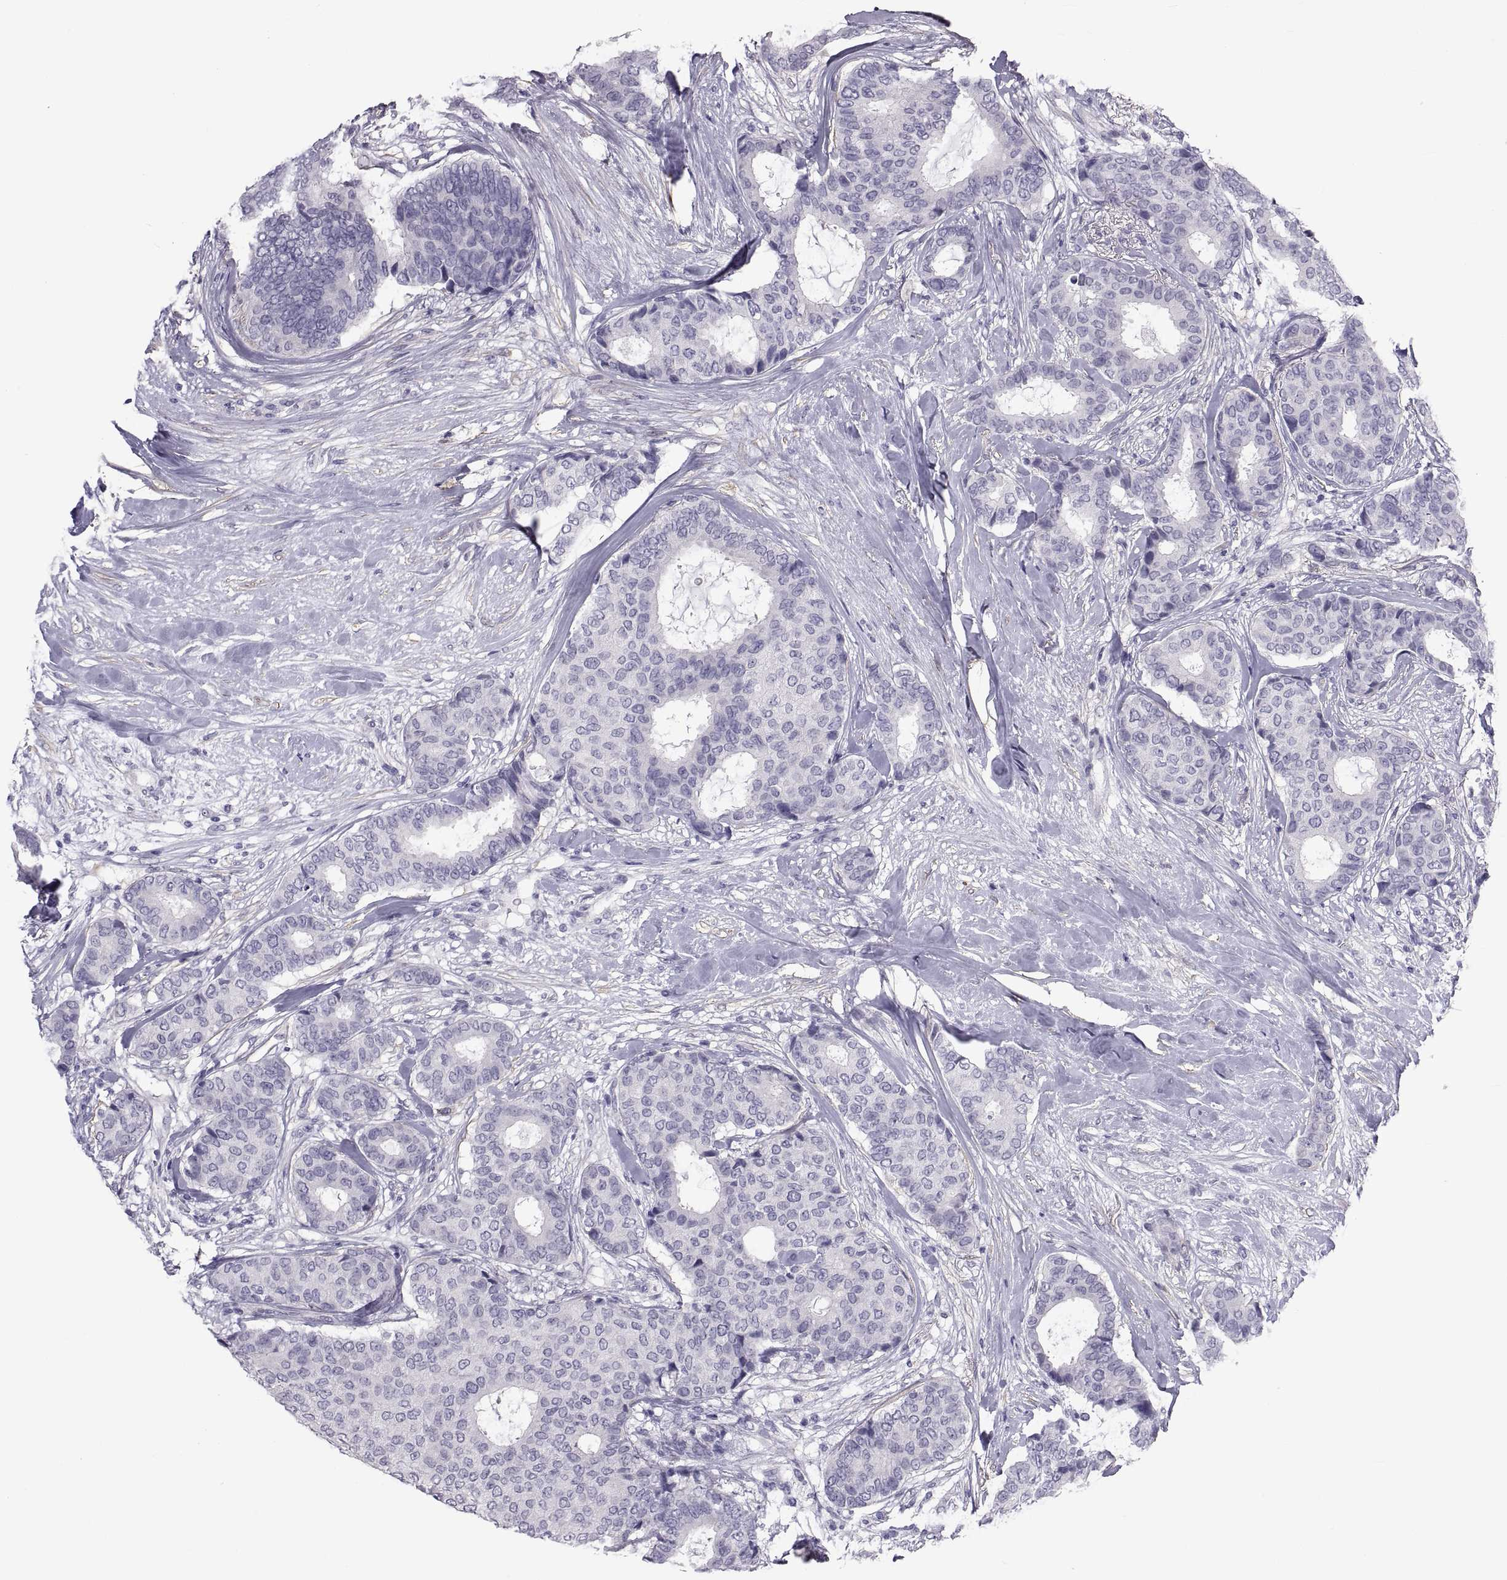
{"staining": {"intensity": "negative", "quantity": "none", "location": "none"}, "tissue": "breast cancer", "cell_type": "Tumor cells", "image_type": "cancer", "snomed": [{"axis": "morphology", "description": "Duct carcinoma"}, {"axis": "topography", "description": "Breast"}], "caption": "A high-resolution photomicrograph shows immunohistochemistry staining of breast cancer (invasive ductal carcinoma), which reveals no significant expression in tumor cells.", "gene": "MAGEB1", "patient": {"sex": "female", "age": 75}}